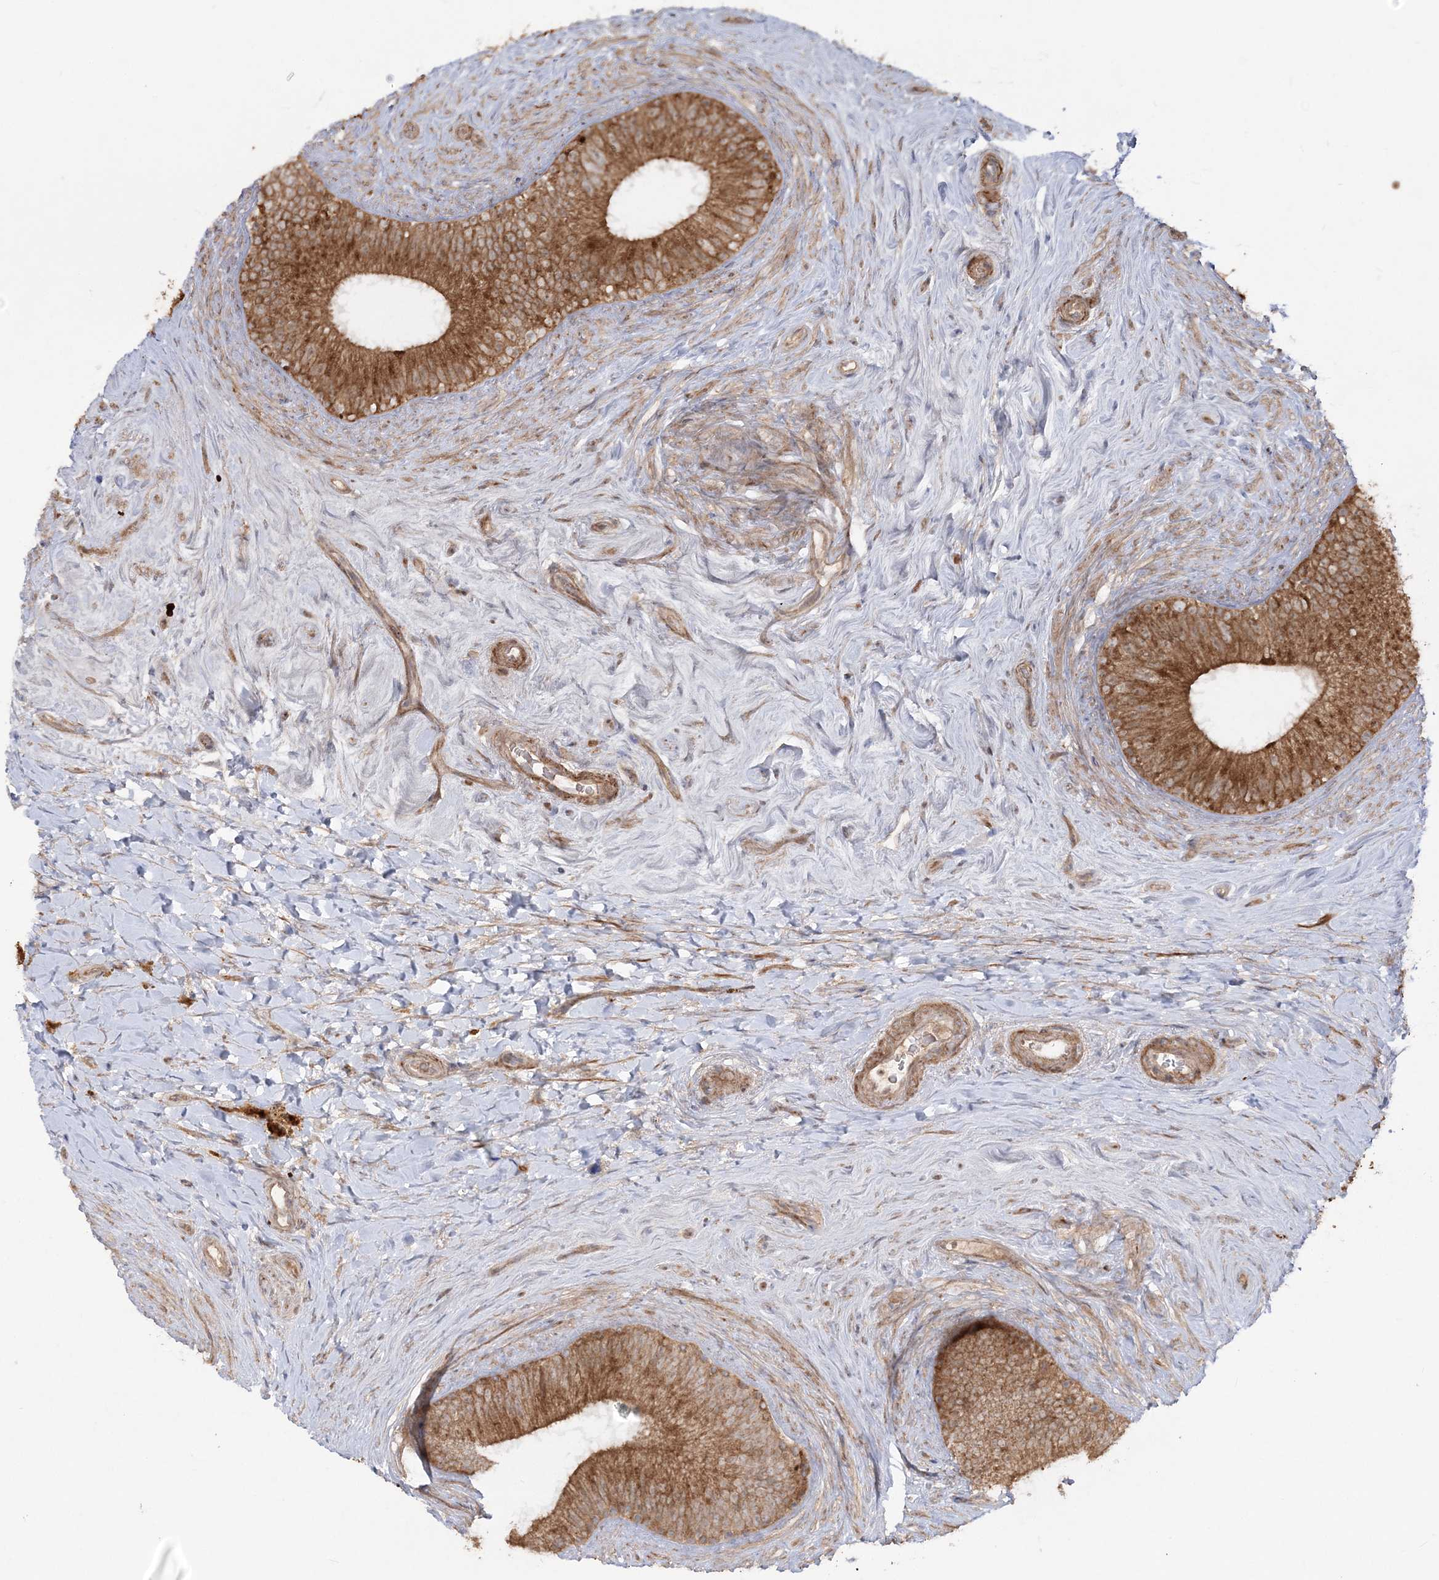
{"staining": {"intensity": "moderate", "quantity": ">75%", "location": "cytoplasmic/membranous"}, "tissue": "epididymis", "cell_type": "Glandular cells", "image_type": "normal", "snomed": [{"axis": "morphology", "description": "Normal tissue, NOS"}, {"axis": "topography", "description": "Epididymis"}], "caption": "This micrograph demonstrates immunohistochemistry staining of unremarkable epididymis, with medium moderate cytoplasmic/membranous staining in about >75% of glandular cells.", "gene": "MOCS2", "patient": {"sex": "male", "age": 84}}